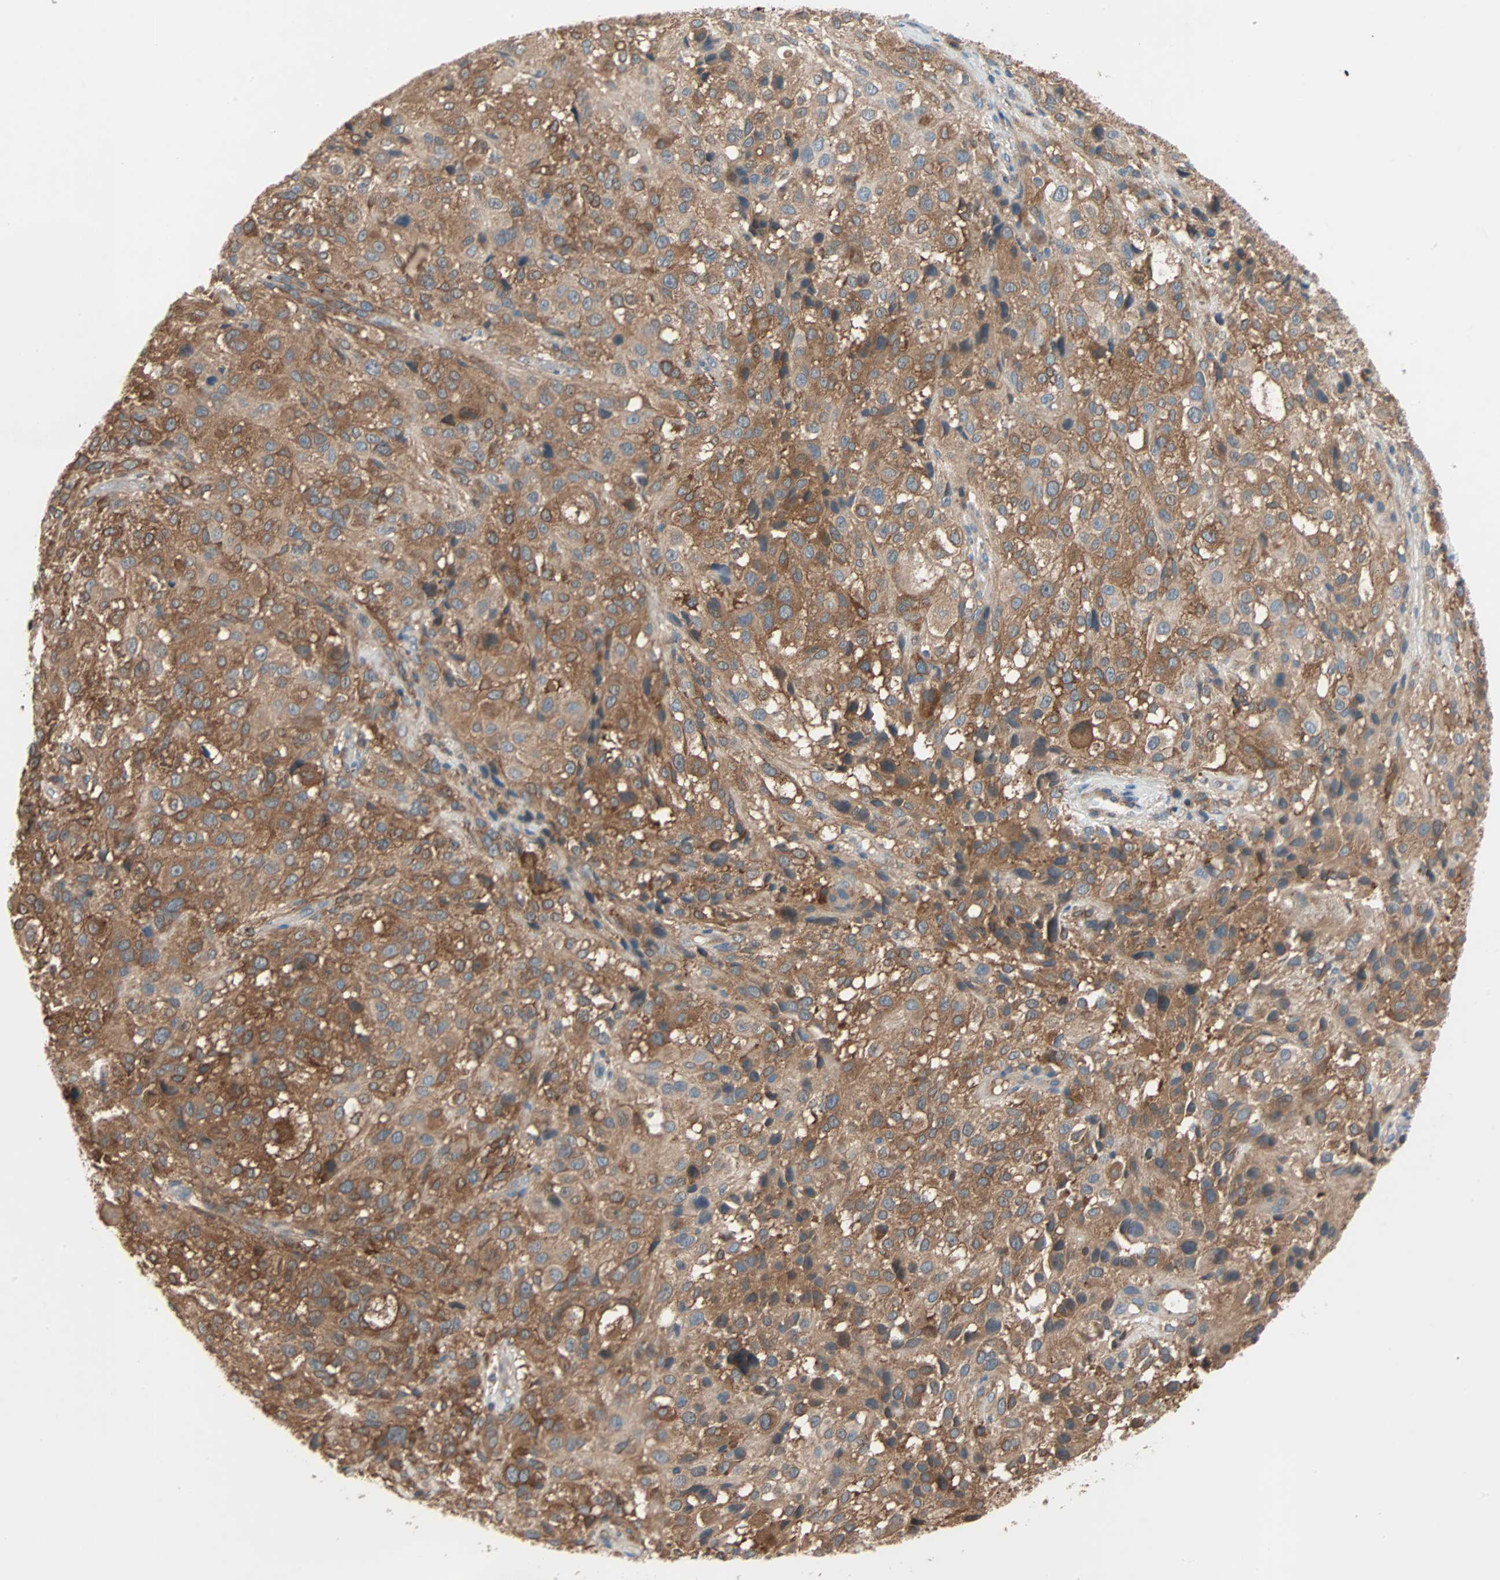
{"staining": {"intensity": "strong", "quantity": ">75%", "location": "cytoplasmic/membranous"}, "tissue": "melanoma", "cell_type": "Tumor cells", "image_type": "cancer", "snomed": [{"axis": "morphology", "description": "Necrosis, NOS"}, {"axis": "morphology", "description": "Malignant melanoma, NOS"}, {"axis": "topography", "description": "Skin"}], "caption": "Immunohistochemical staining of malignant melanoma reveals high levels of strong cytoplasmic/membranous staining in about >75% of tumor cells.", "gene": "TNFRSF12A", "patient": {"sex": "female", "age": 87}}